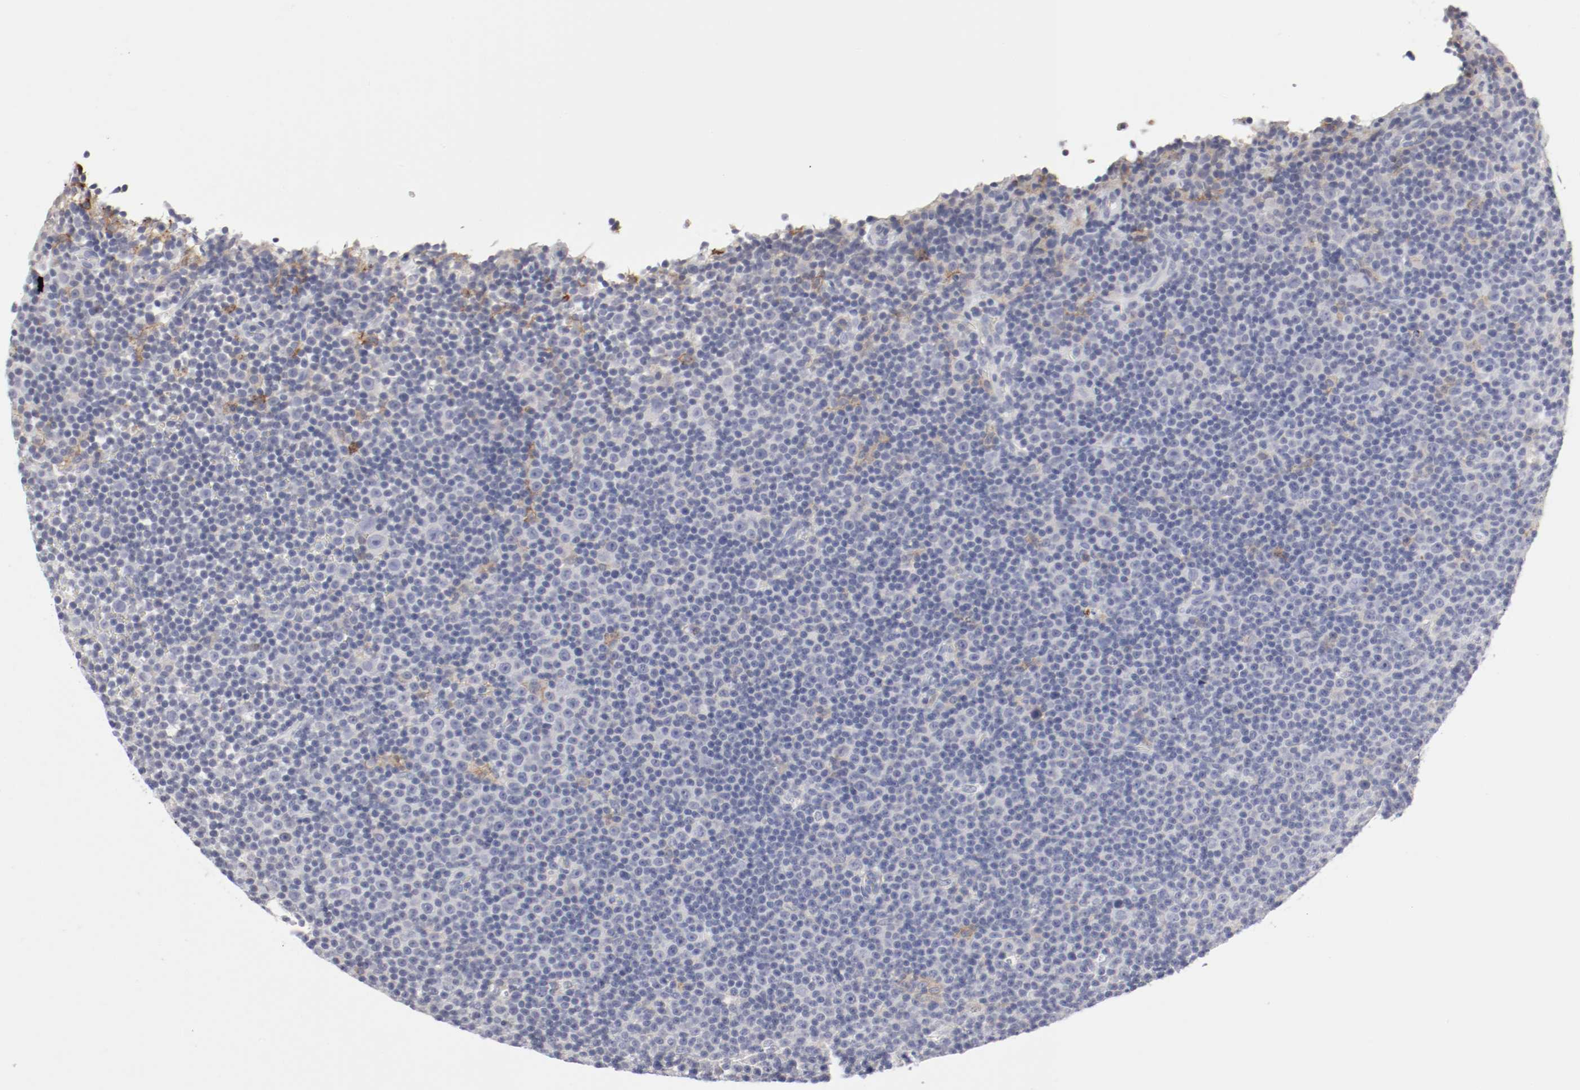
{"staining": {"intensity": "negative", "quantity": "none", "location": "none"}, "tissue": "lymphoma", "cell_type": "Tumor cells", "image_type": "cancer", "snomed": [{"axis": "morphology", "description": "Malignant lymphoma, non-Hodgkin's type, Low grade"}, {"axis": "topography", "description": "Lymph node"}], "caption": "Immunohistochemistry photomicrograph of low-grade malignant lymphoma, non-Hodgkin's type stained for a protein (brown), which exhibits no positivity in tumor cells.", "gene": "ITGAX", "patient": {"sex": "female", "age": 67}}